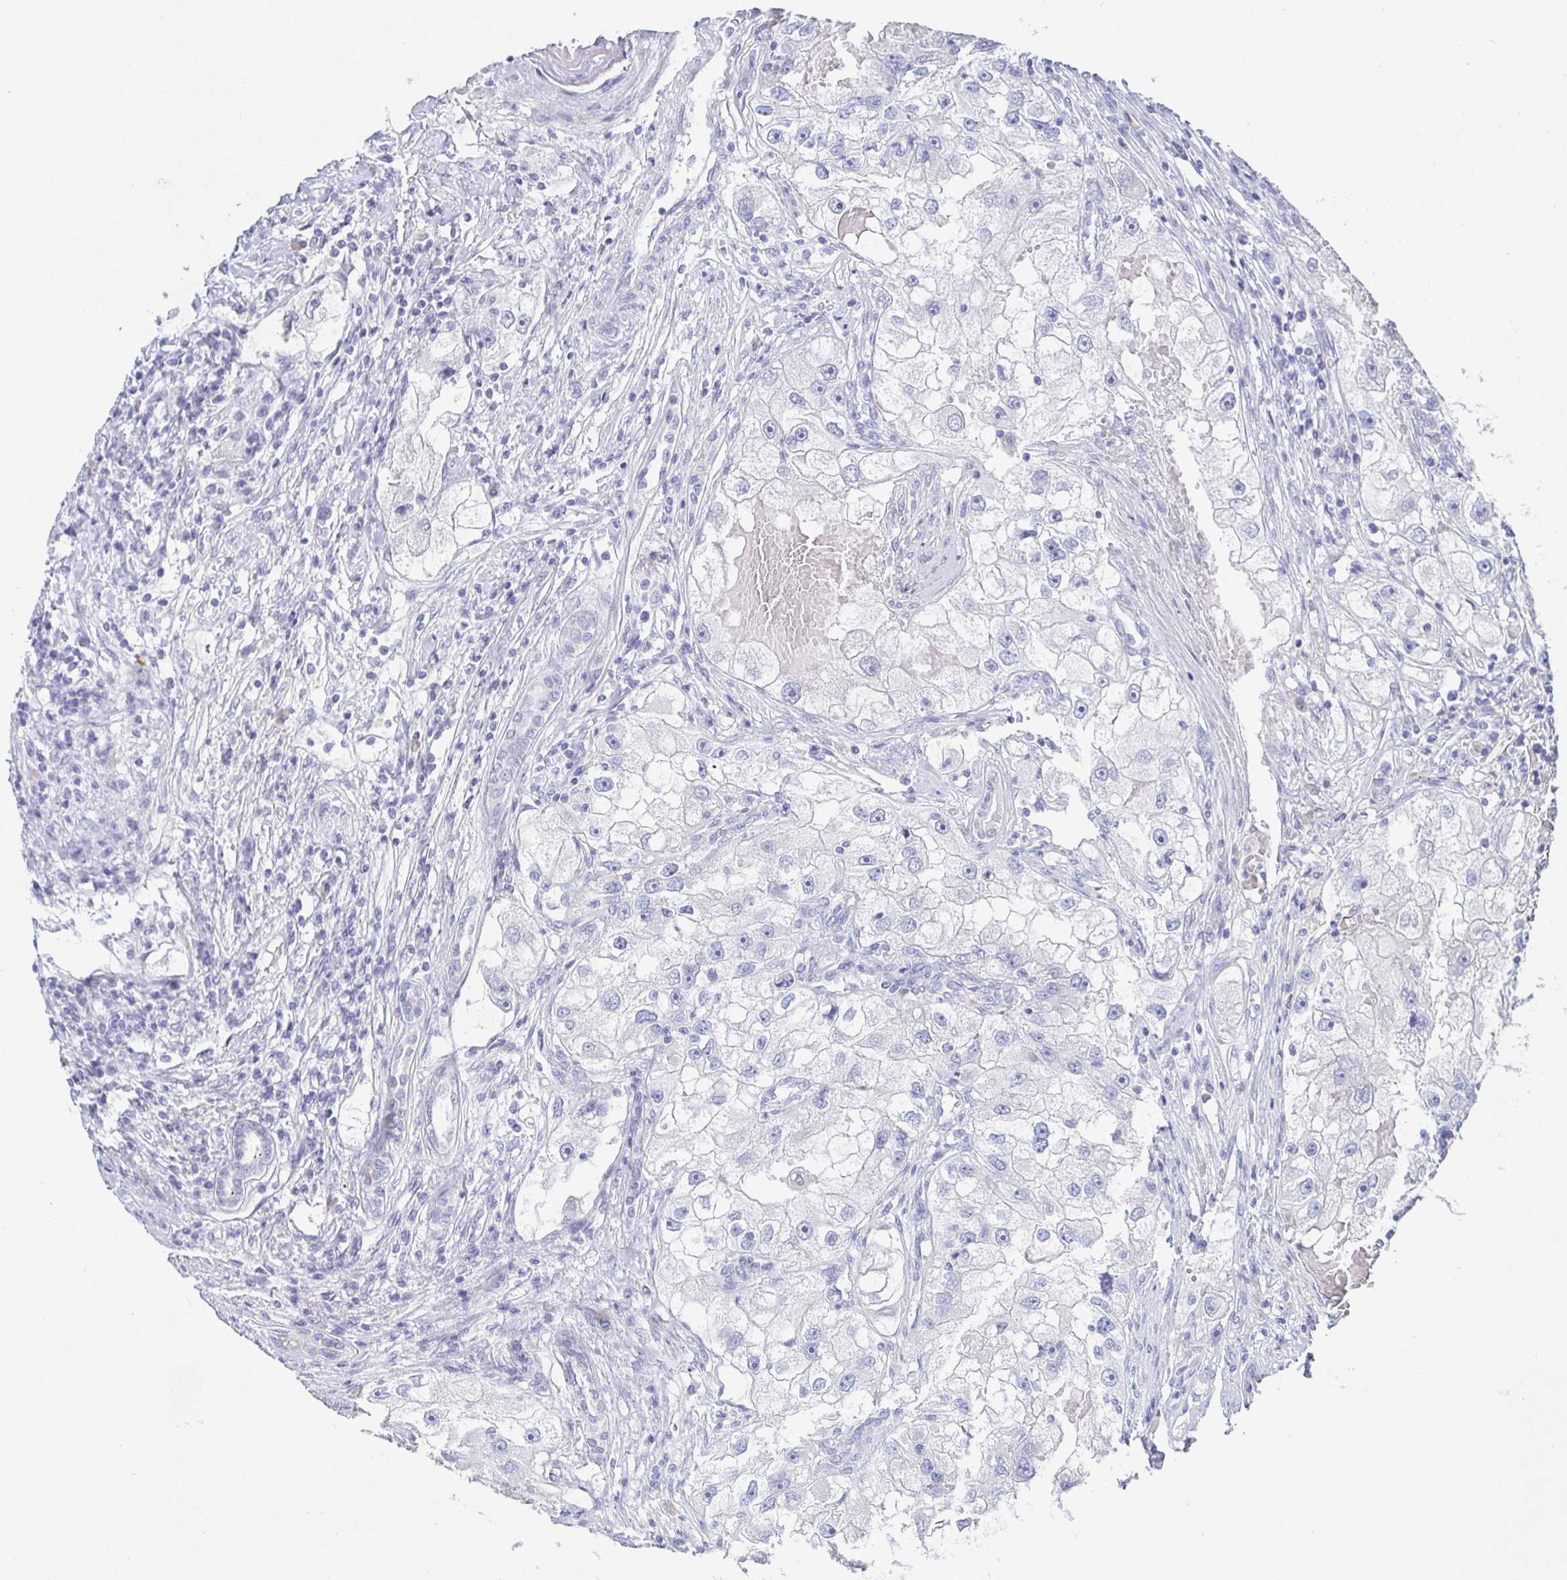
{"staining": {"intensity": "negative", "quantity": "none", "location": "none"}, "tissue": "renal cancer", "cell_type": "Tumor cells", "image_type": "cancer", "snomed": [{"axis": "morphology", "description": "Adenocarcinoma, NOS"}, {"axis": "topography", "description": "Kidney"}], "caption": "A high-resolution micrograph shows immunohistochemistry staining of renal adenocarcinoma, which shows no significant expression in tumor cells.", "gene": "SIAH3", "patient": {"sex": "male", "age": 63}}